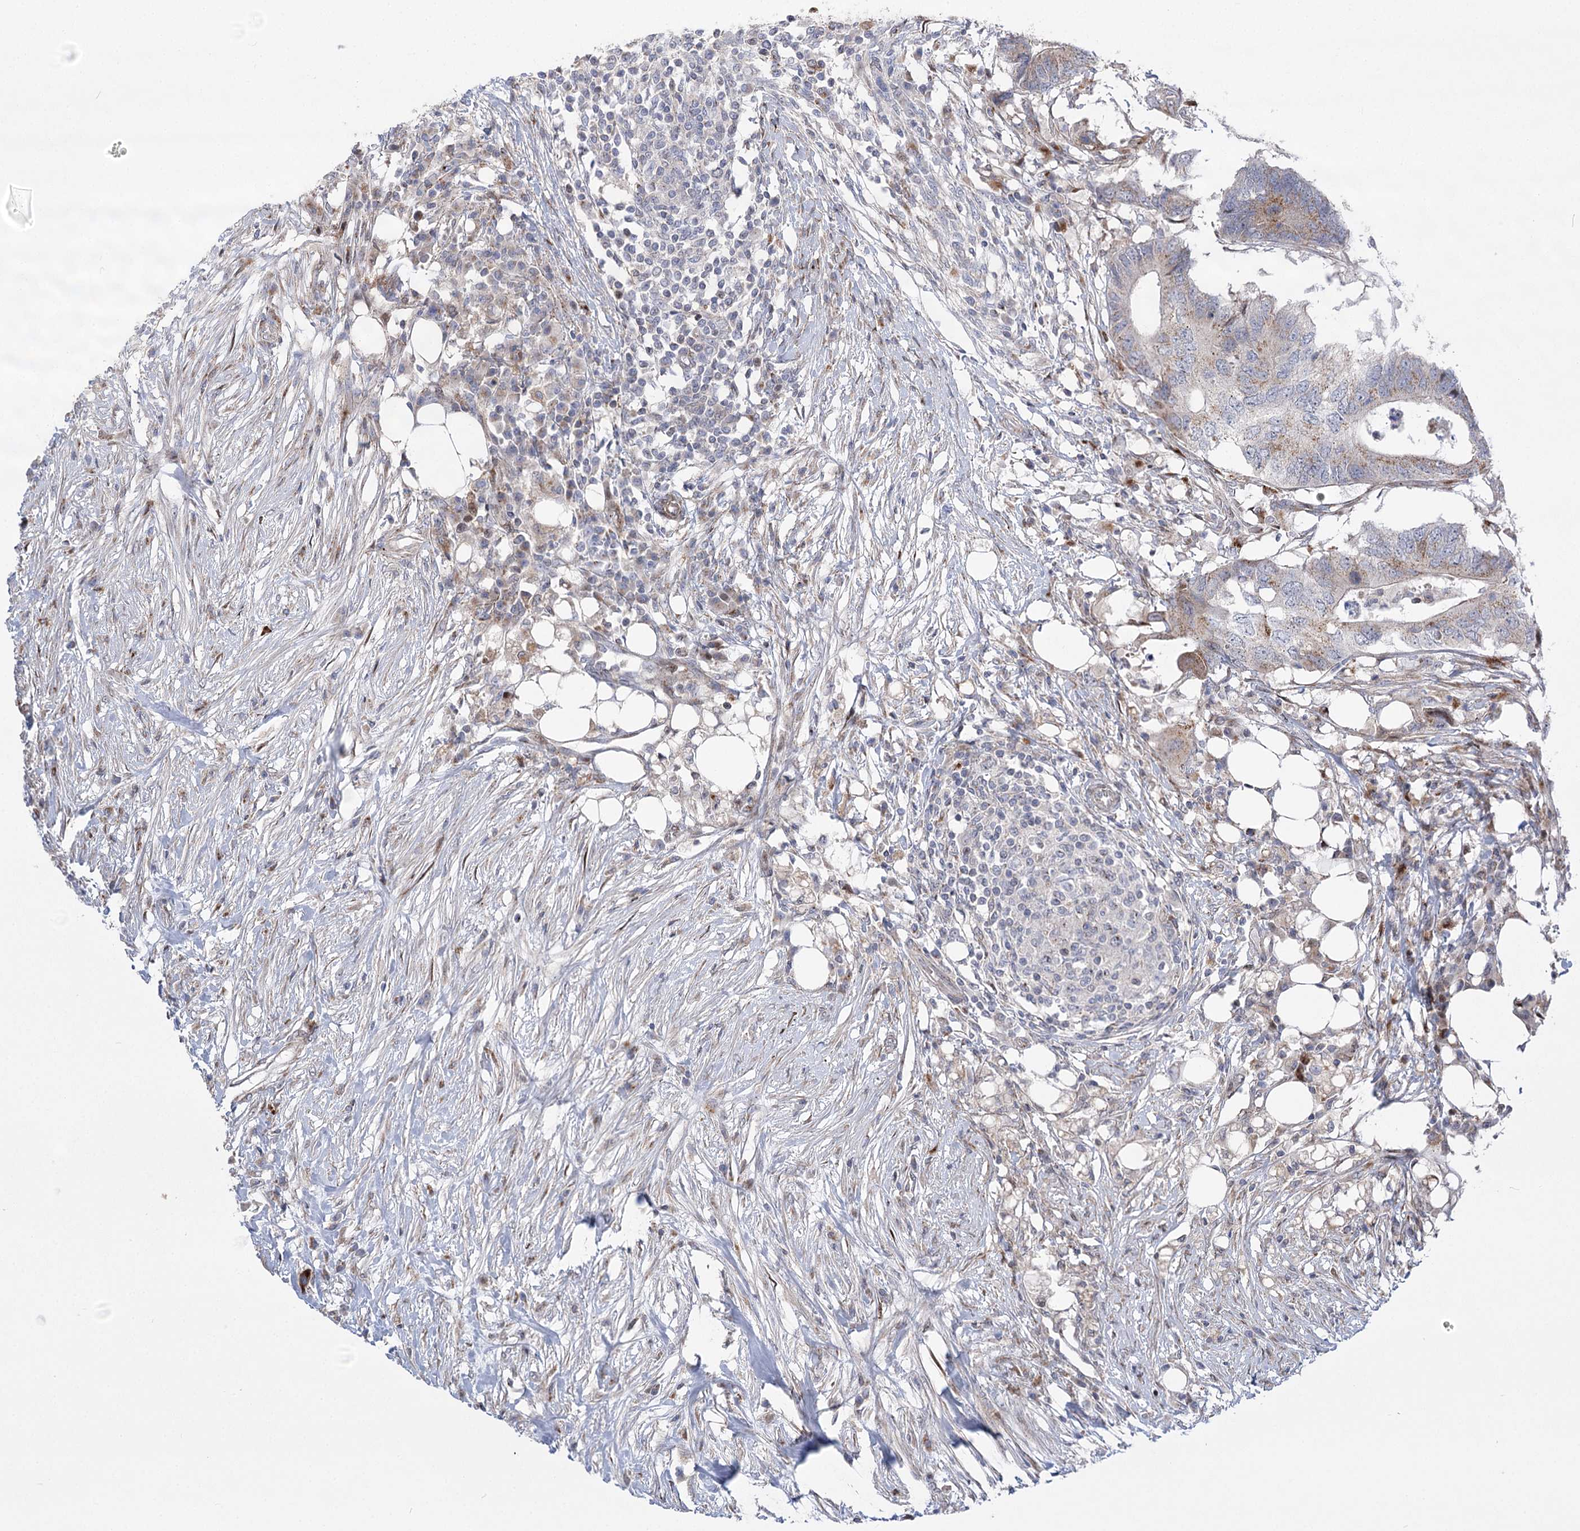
{"staining": {"intensity": "weak", "quantity": "25%-75%", "location": "cytoplasmic/membranous"}, "tissue": "colorectal cancer", "cell_type": "Tumor cells", "image_type": "cancer", "snomed": [{"axis": "morphology", "description": "Adenocarcinoma, NOS"}, {"axis": "topography", "description": "Colon"}], "caption": "Brown immunohistochemical staining in human colorectal cancer (adenocarcinoma) displays weak cytoplasmic/membranous staining in about 25%-75% of tumor cells.", "gene": "NME7", "patient": {"sex": "male", "age": 71}}